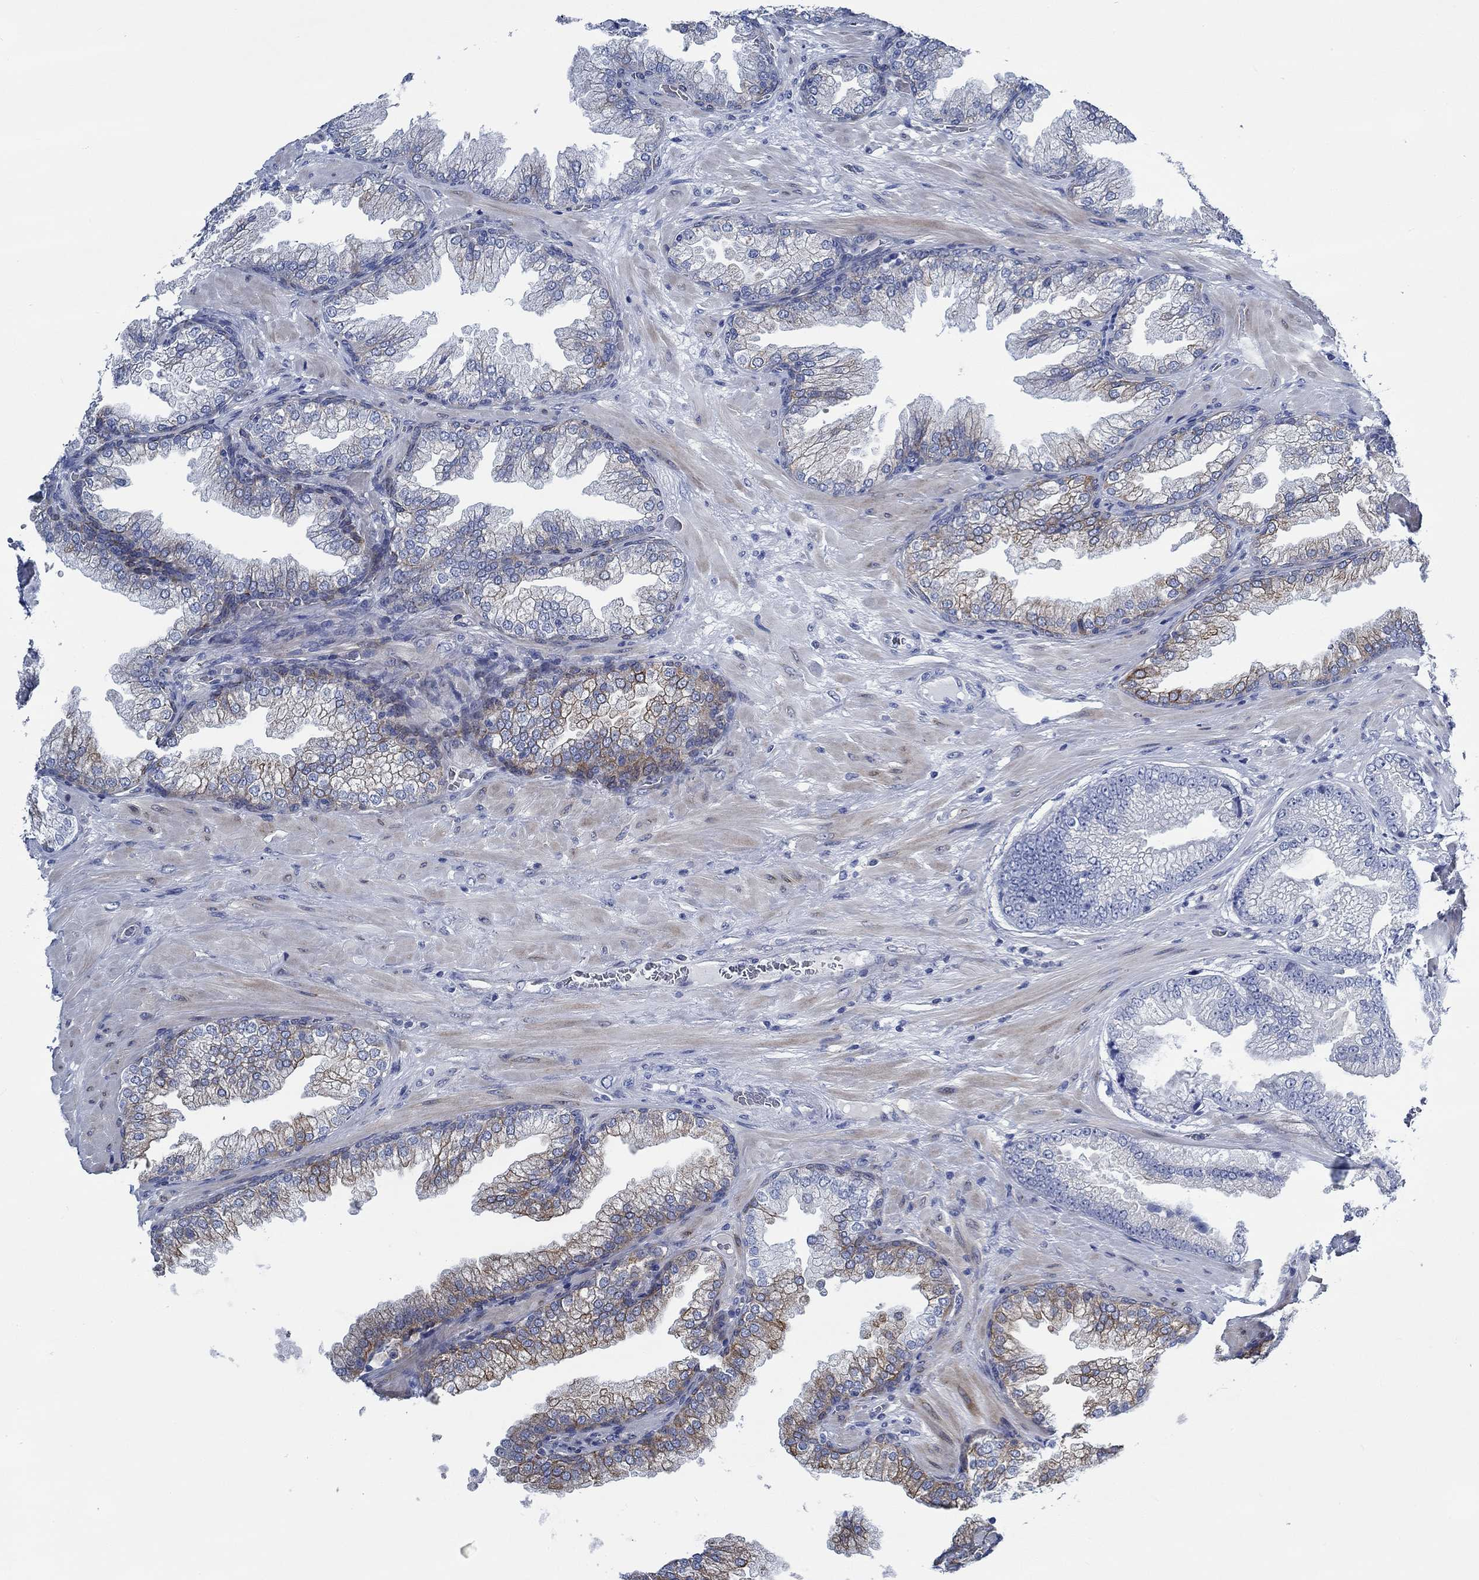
{"staining": {"intensity": "negative", "quantity": "none", "location": "none"}, "tissue": "prostate cancer", "cell_type": "Tumor cells", "image_type": "cancer", "snomed": [{"axis": "morphology", "description": "Adenocarcinoma, Low grade"}, {"axis": "topography", "description": "Prostate"}], "caption": "High magnification brightfield microscopy of prostate low-grade adenocarcinoma stained with DAB (3,3'-diaminobenzidine) (brown) and counterstained with hematoxylin (blue): tumor cells show no significant positivity.", "gene": "SVEP1", "patient": {"sex": "male", "age": 57}}